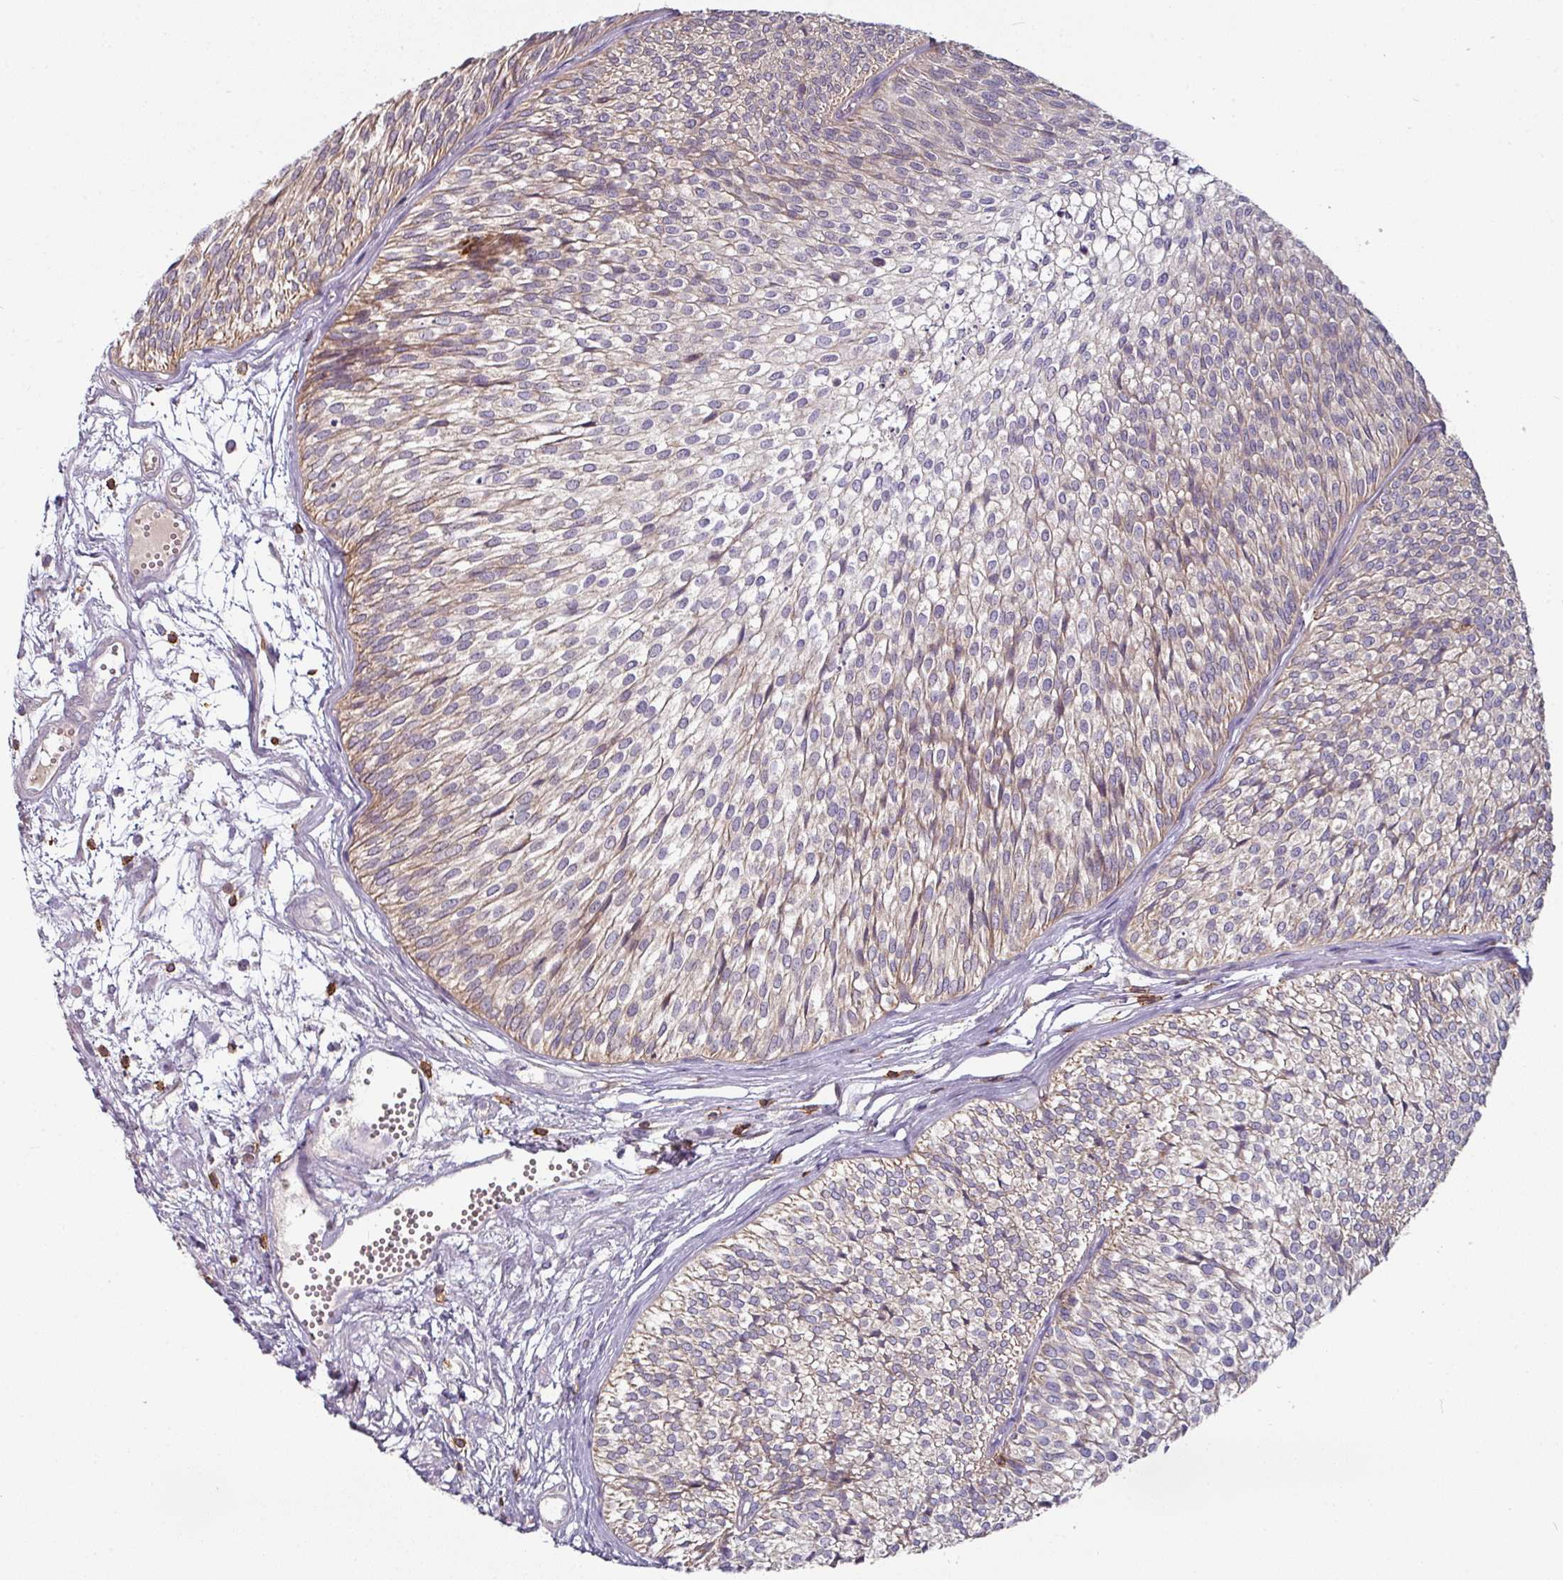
{"staining": {"intensity": "weak", "quantity": "25%-75%", "location": "cytoplasmic/membranous"}, "tissue": "urothelial cancer", "cell_type": "Tumor cells", "image_type": "cancer", "snomed": [{"axis": "morphology", "description": "Urothelial carcinoma, Low grade"}, {"axis": "topography", "description": "Urinary bladder"}], "caption": "Weak cytoplasmic/membranous protein expression is present in about 25%-75% of tumor cells in urothelial cancer.", "gene": "CD3G", "patient": {"sex": "male", "age": 91}}